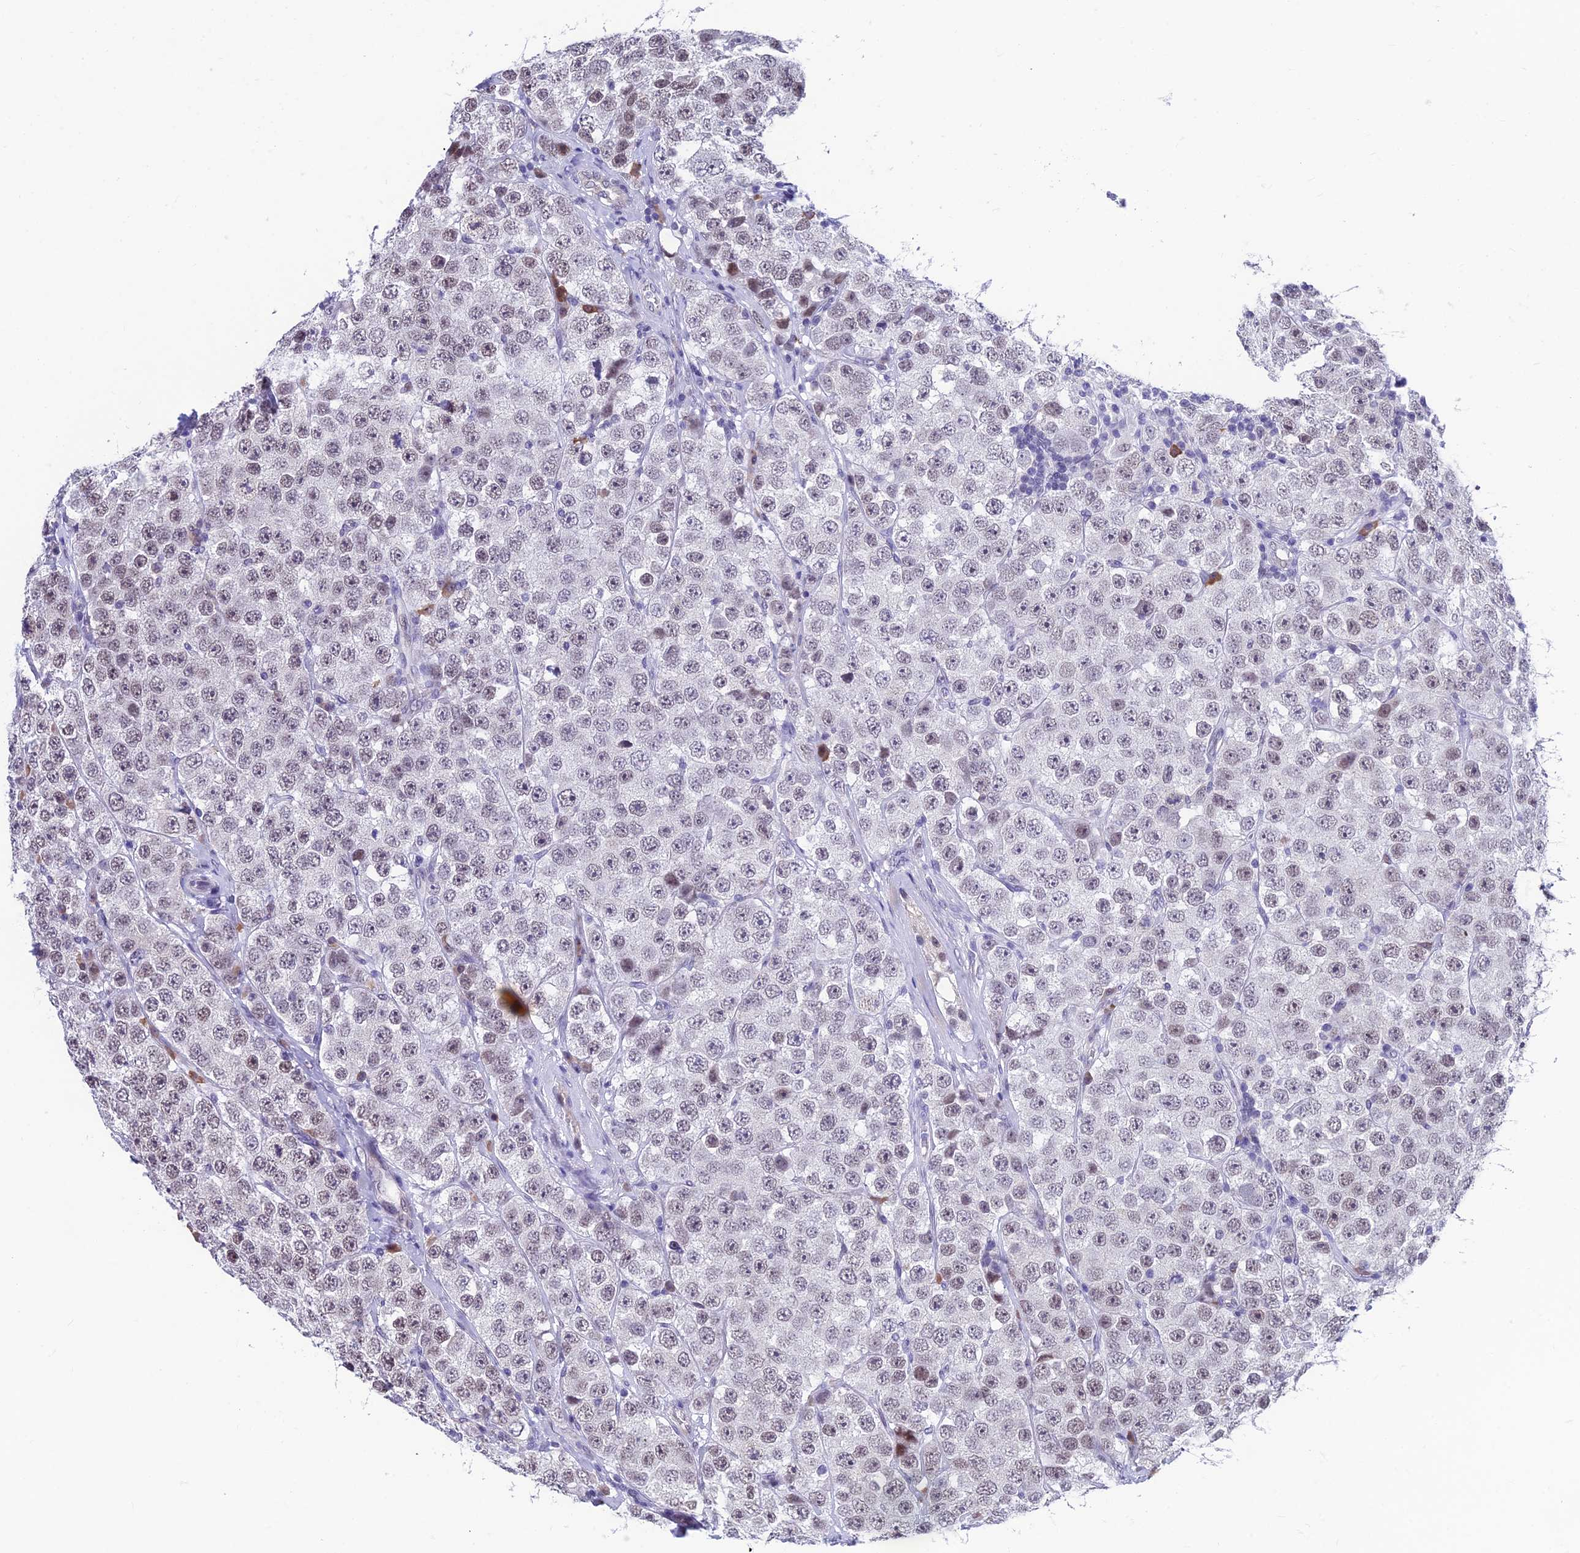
{"staining": {"intensity": "weak", "quantity": "<25%", "location": "nuclear"}, "tissue": "testis cancer", "cell_type": "Tumor cells", "image_type": "cancer", "snomed": [{"axis": "morphology", "description": "Seminoma, NOS"}, {"axis": "topography", "description": "Testis"}], "caption": "Immunohistochemistry of human testis cancer (seminoma) displays no positivity in tumor cells. (DAB (3,3'-diaminobenzidine) IHC with hematoxylin counter stain).", "gene": "KIAA1191", "patient": {"sex": "male", "age": 28}}